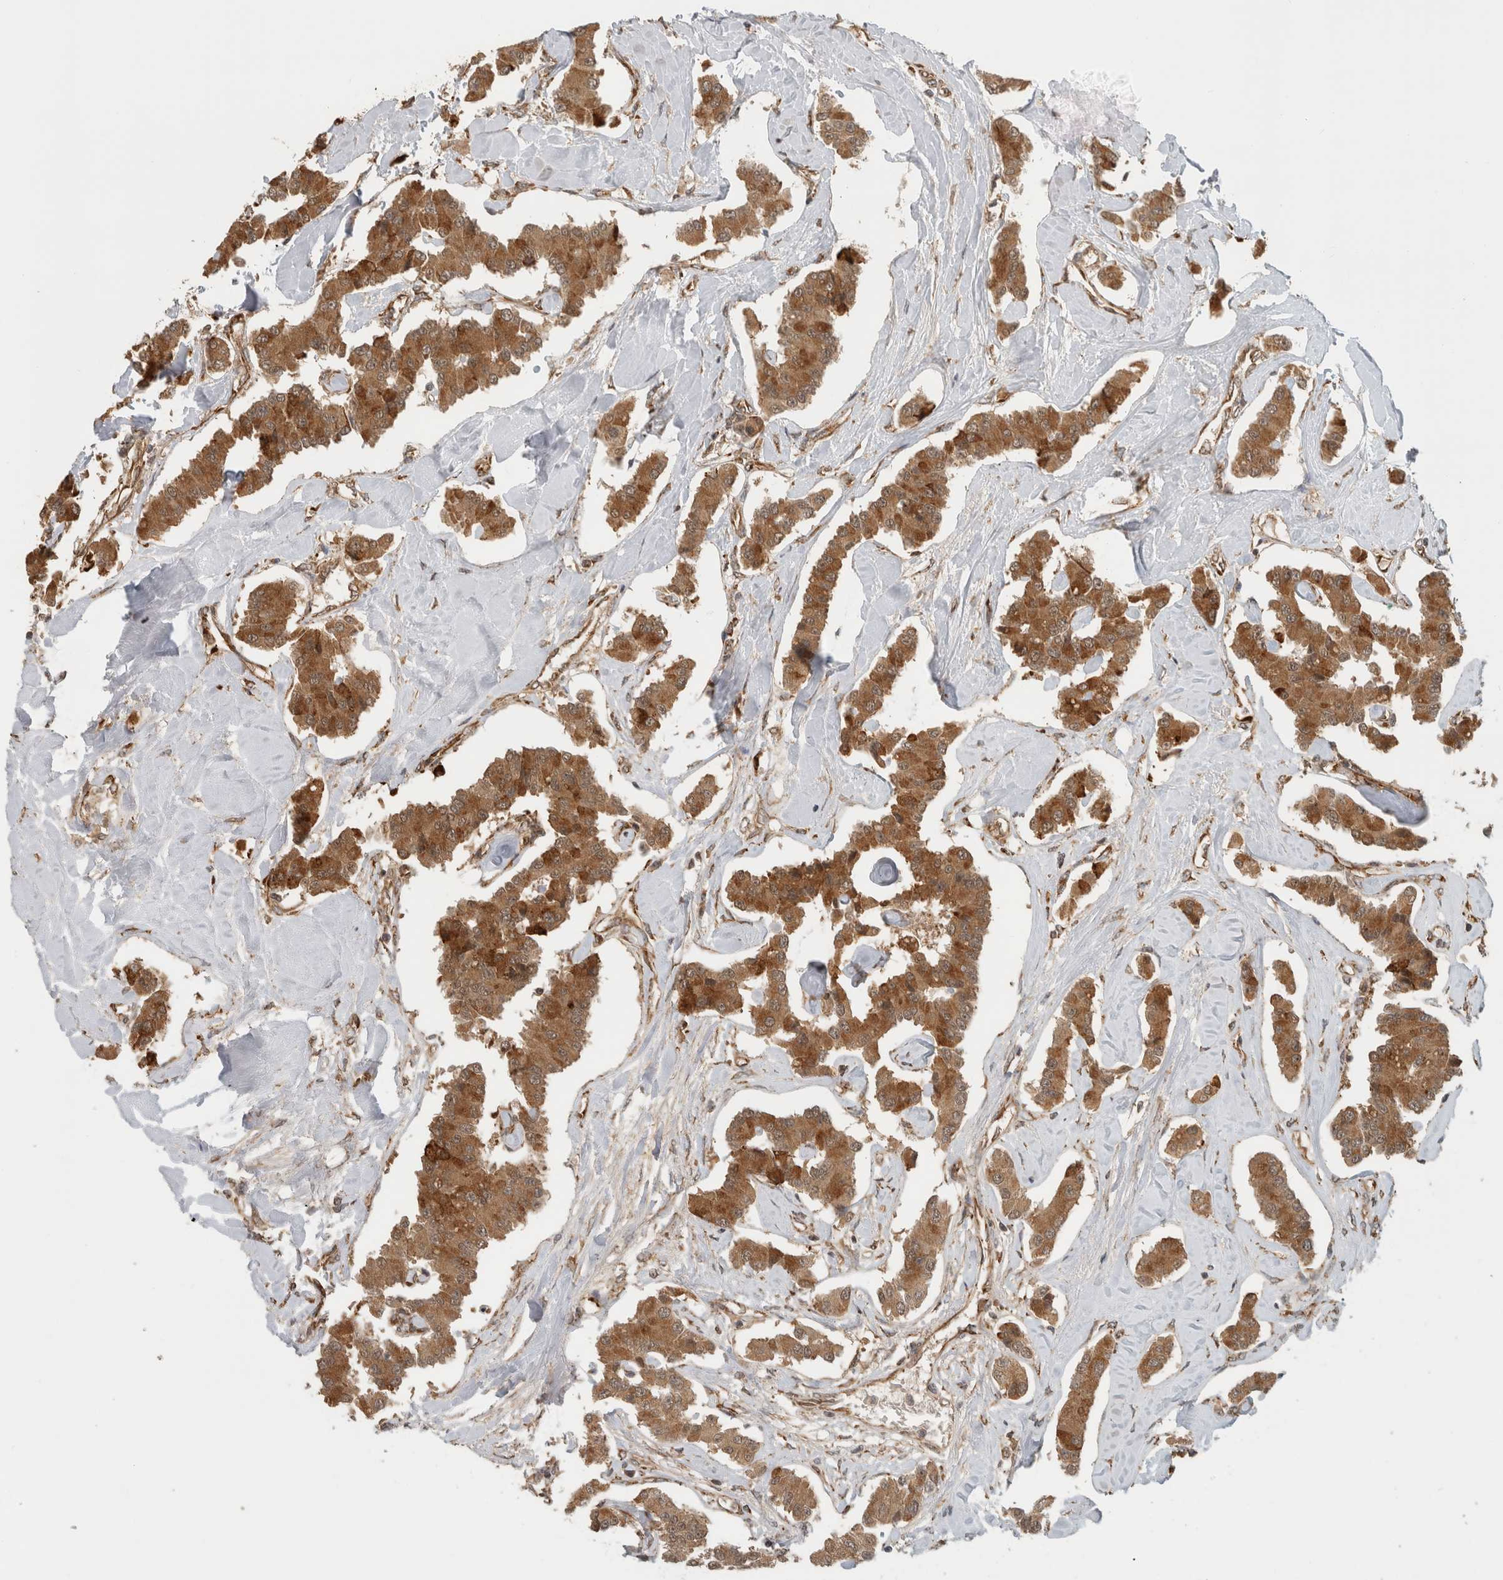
{"staining": {"intensity": "moderate", "quantity": ">75%", "location": "cytoplasmic/membranous"}, "tissue": "carcinoid", "cell_type": "Tumor cells", "image_type": "cancer", "snomed": [{"axis": "morphology", "description": "Carcinoid, malignant, NOS"}, {"axis": "topography", "description": "Pancreas"}], "caption": "This micrograph exhibits carcinoid stained with IHC to label a protein in brown. The cytoplasmic/membranous of tumor cells show moderate positivity for the protein. Nuclei are counter-stained blue.", "gene": "MS4A7", "patient": {"sex": "male", "age": 41}}